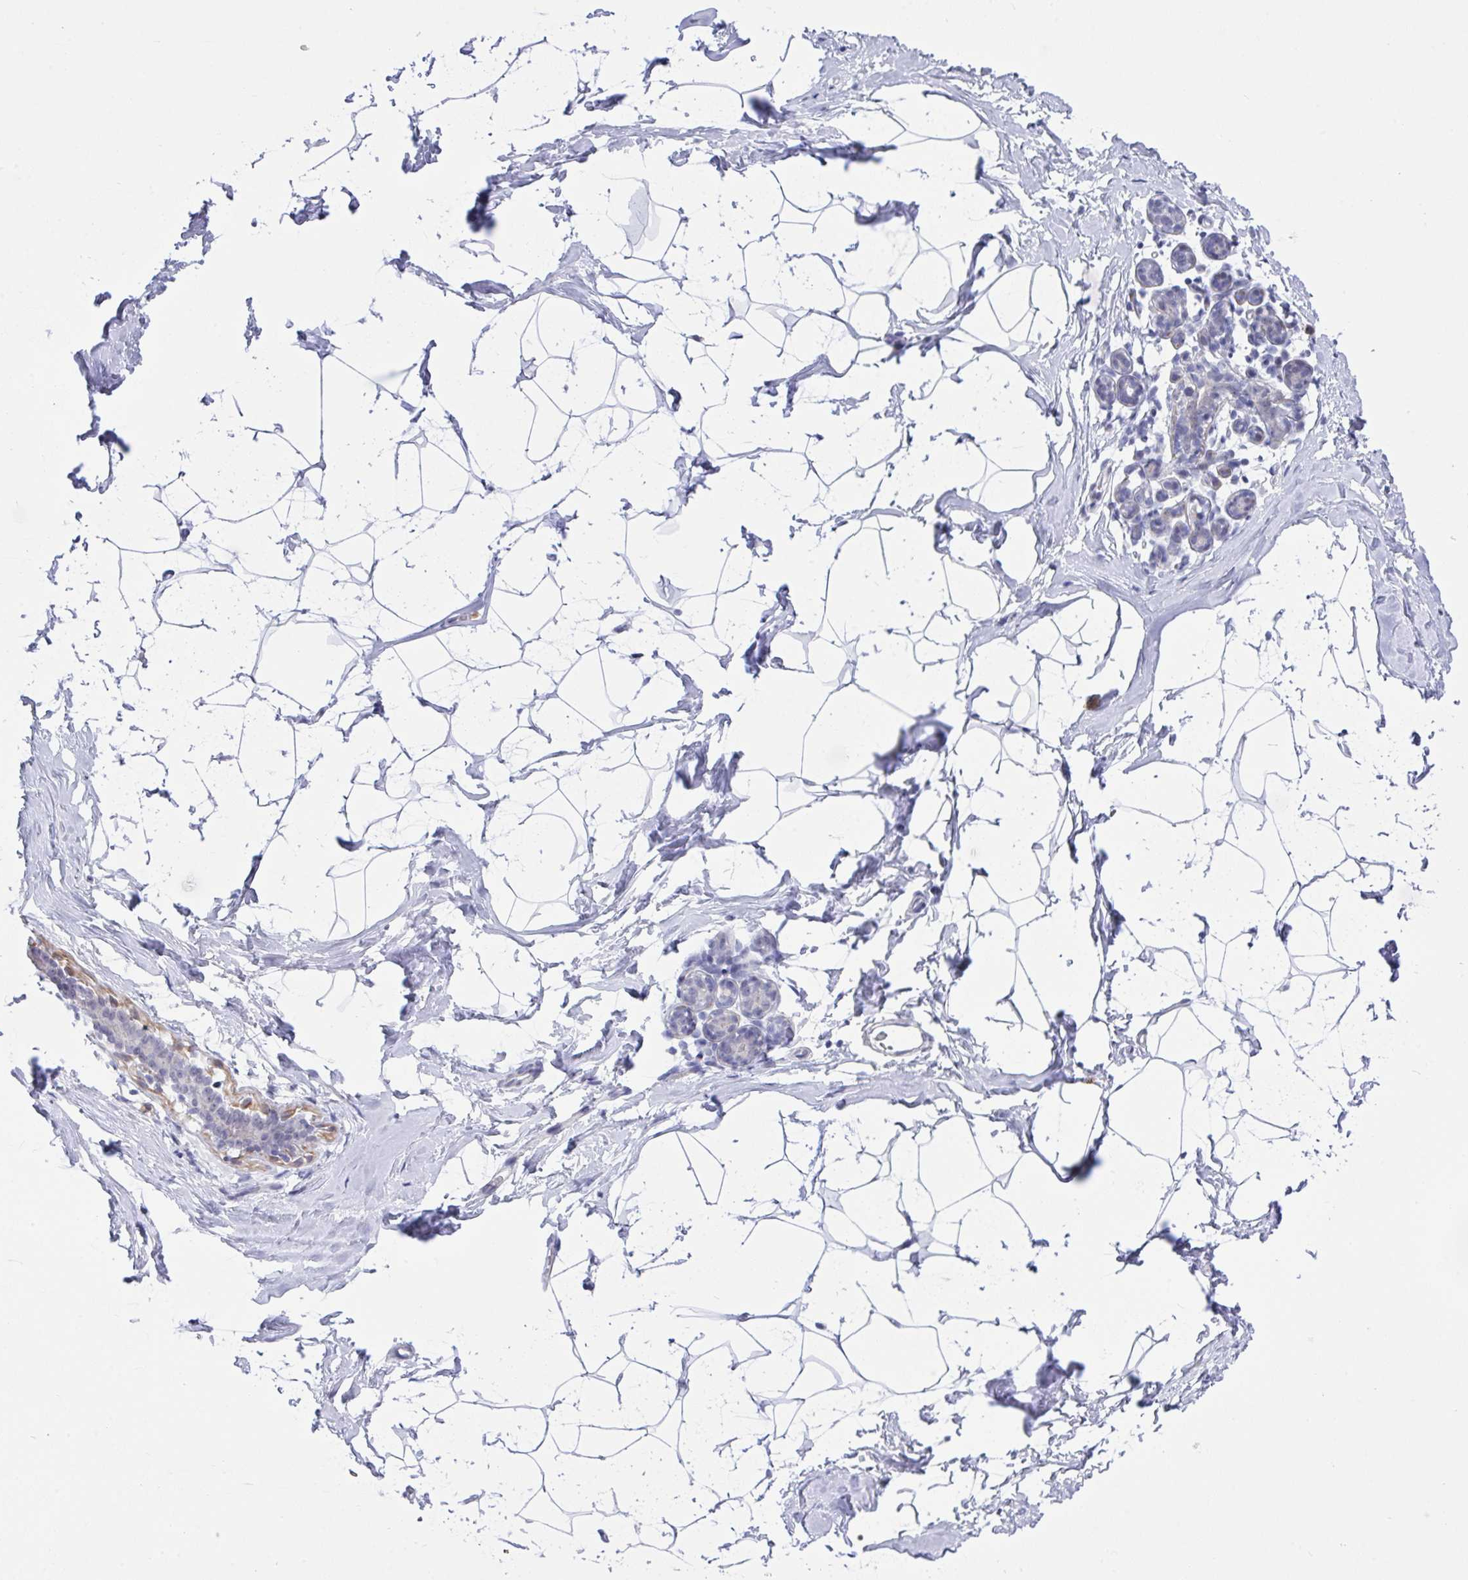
{"staining": {"intensity": "negative", "quantity": "none", "location": "none"}, "tissue": "breast", "cell_type": "Adipocytes", "image_type": "normal", "snomed": [{"axis": "morphology", "description": "Normal tissue, NOS"}, {"axis": "topography", "description": "Breast"}], "caption": "IHC photomicrograph of benign breast: breast stained with DAB (3,3'-diaminobenzidine) reveals no significant protein expression in adipocytes.", "gene": "FBXL22", "patient": {"sex": "female", "age": 32}}